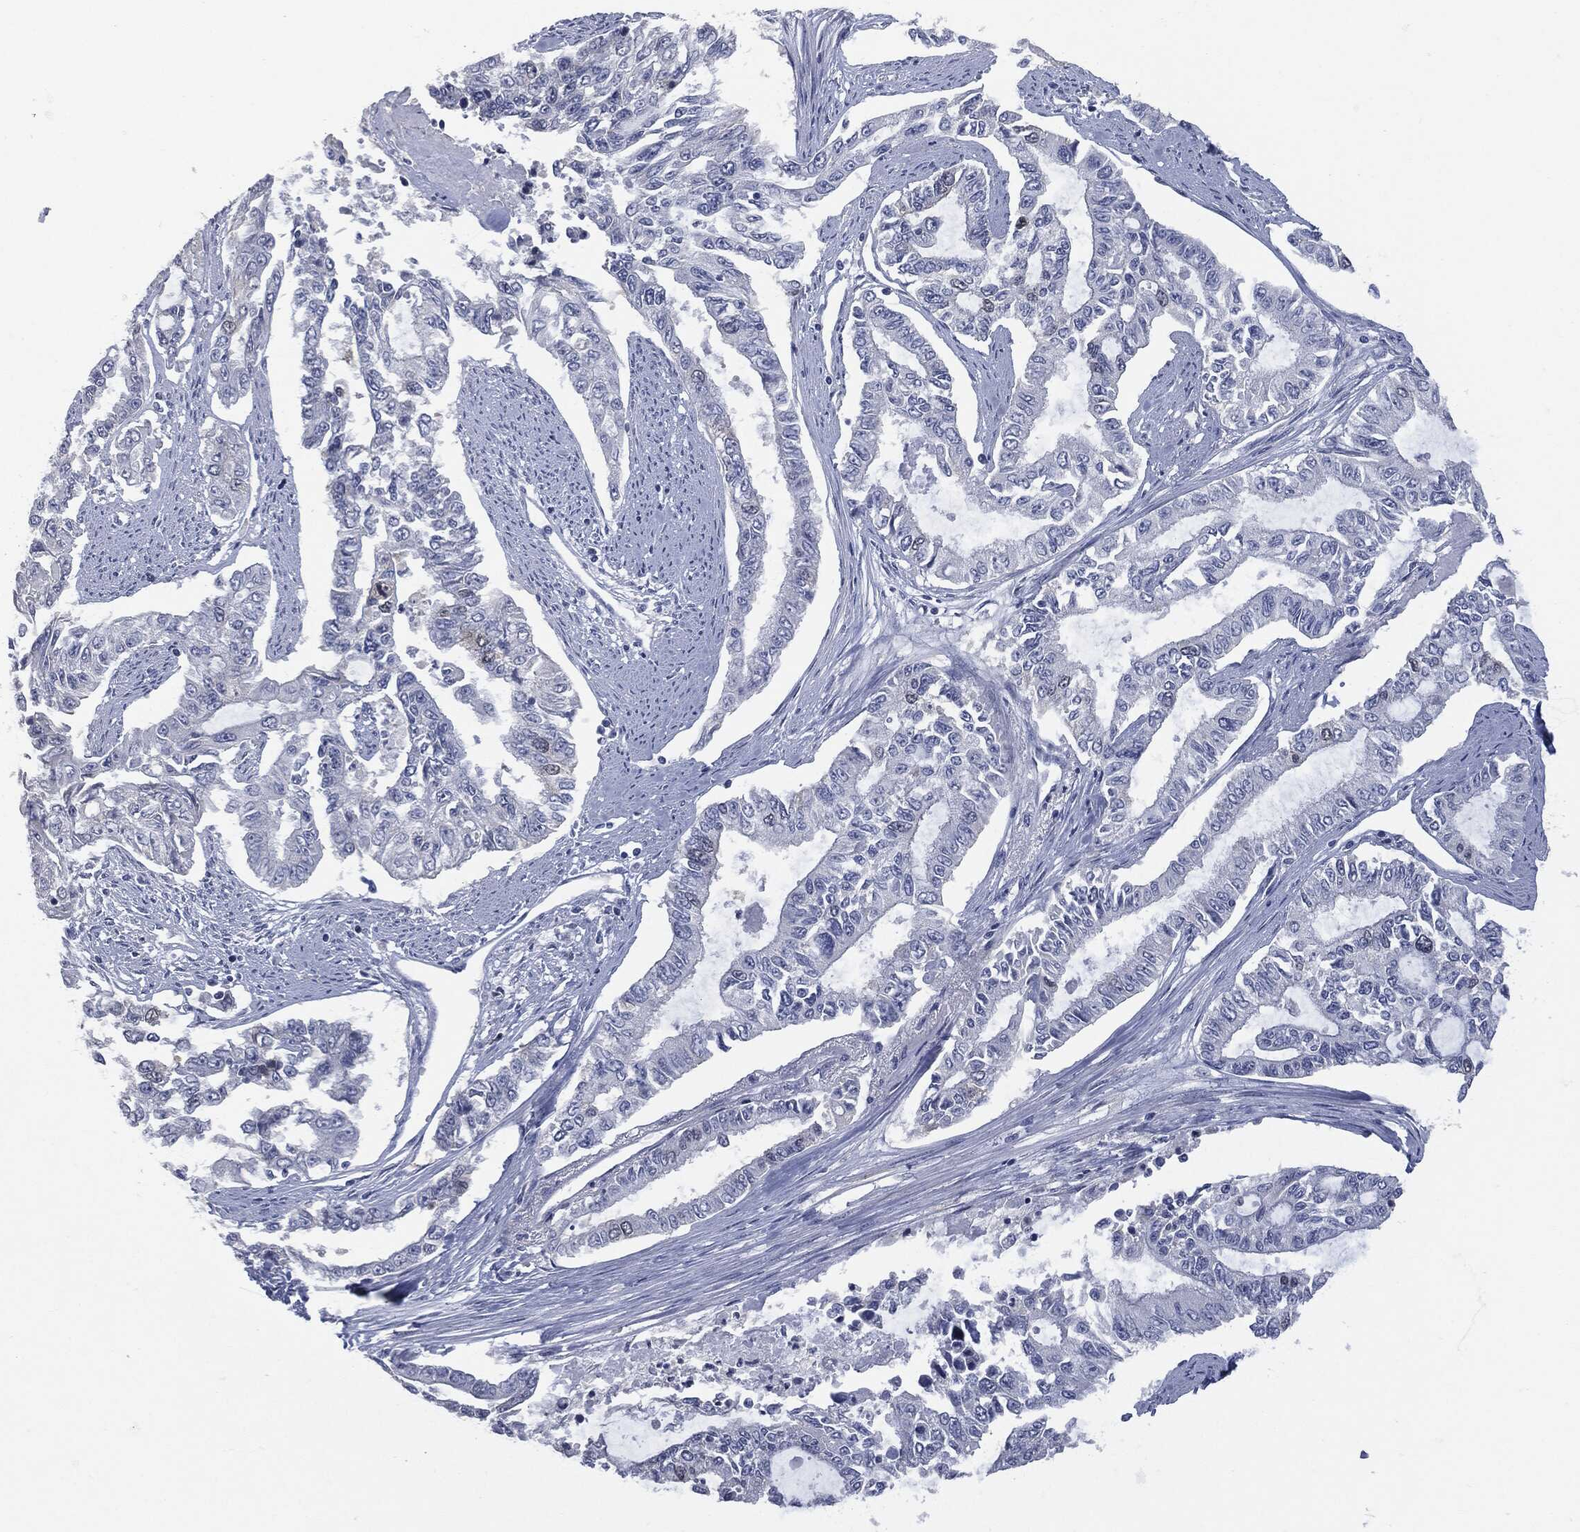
{"staining": {"intensity": "negative", "quantity": "none", "location": "none"}, "tissue": "endometrial cancer", "cell_type": "Tumor cells", "image_type": "cancer", "snomed": [{"axis": "morphology", "description": "Adenocarcinoma, NOS"}, {"axis": "topography", "description": "Uterus"}], "caption": "The immunohistochemistry micrograph has no significant positivity in tumor cells of adenocarcinoma (endometrial) tissue.", "gene": "UBE2C", "patient": {"sex": "female", "age": 59}}